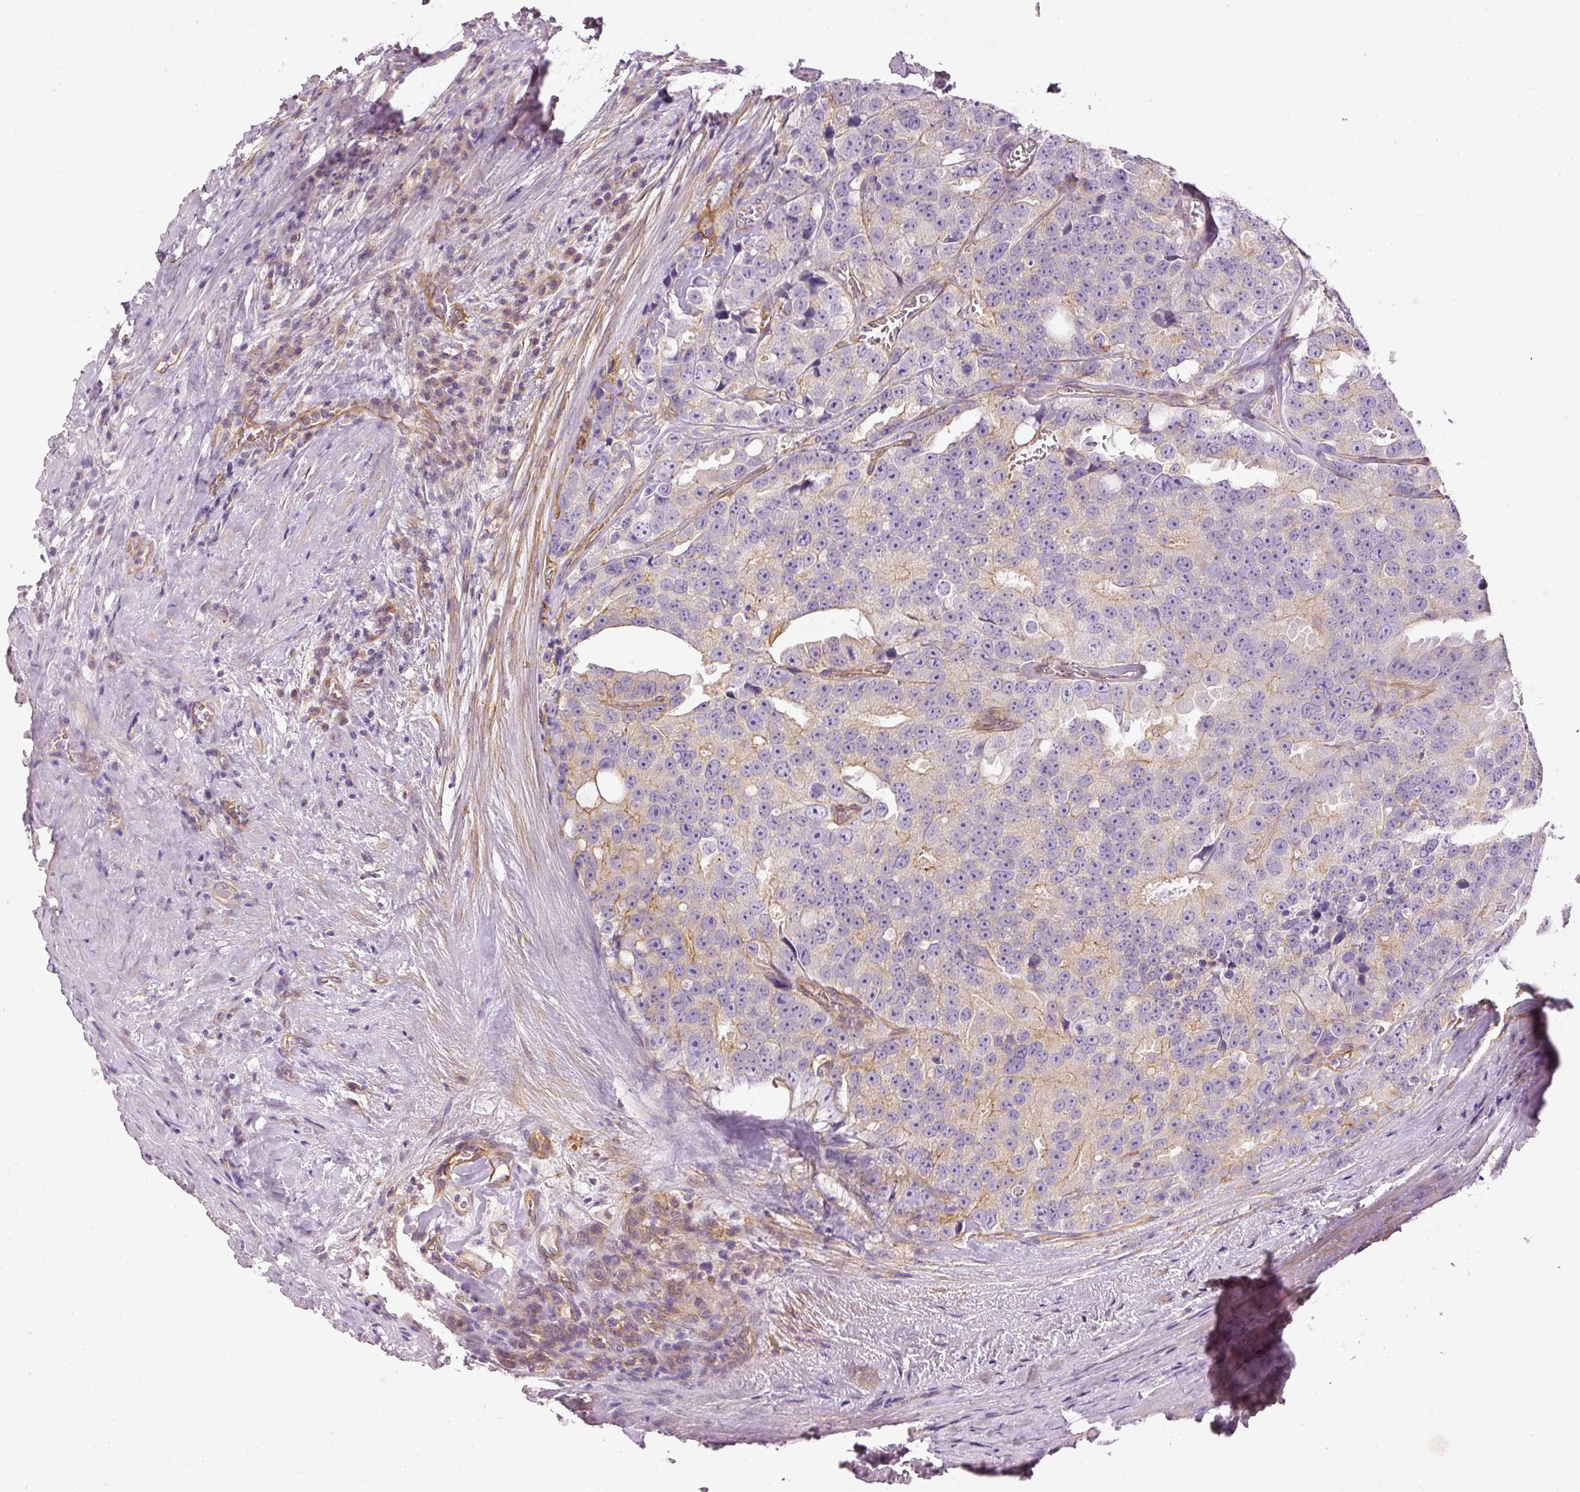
{"staining": {"intensity": "moderate", "quantity": "25%-75%", "location": "cytoplasmic/membranous"}, "tissue": "prostate cancer", "cell_type": "Tumor cells", "image_type": "cancer", "snomed": [{"axis": "morphology", "description": "Adenocarcinoma, High grade"}, {"axis": "topography", "description": "Prostate"}], "caption": "Protein analysis of adenocarcinoma (high-grade) (prostate) tissue demonstrates moderate cytoplasmic/membranous positivity in about 25%-75% of tumor cells.", "gene": "OSR2", "patient": {"sex": "male", "age": 71}}